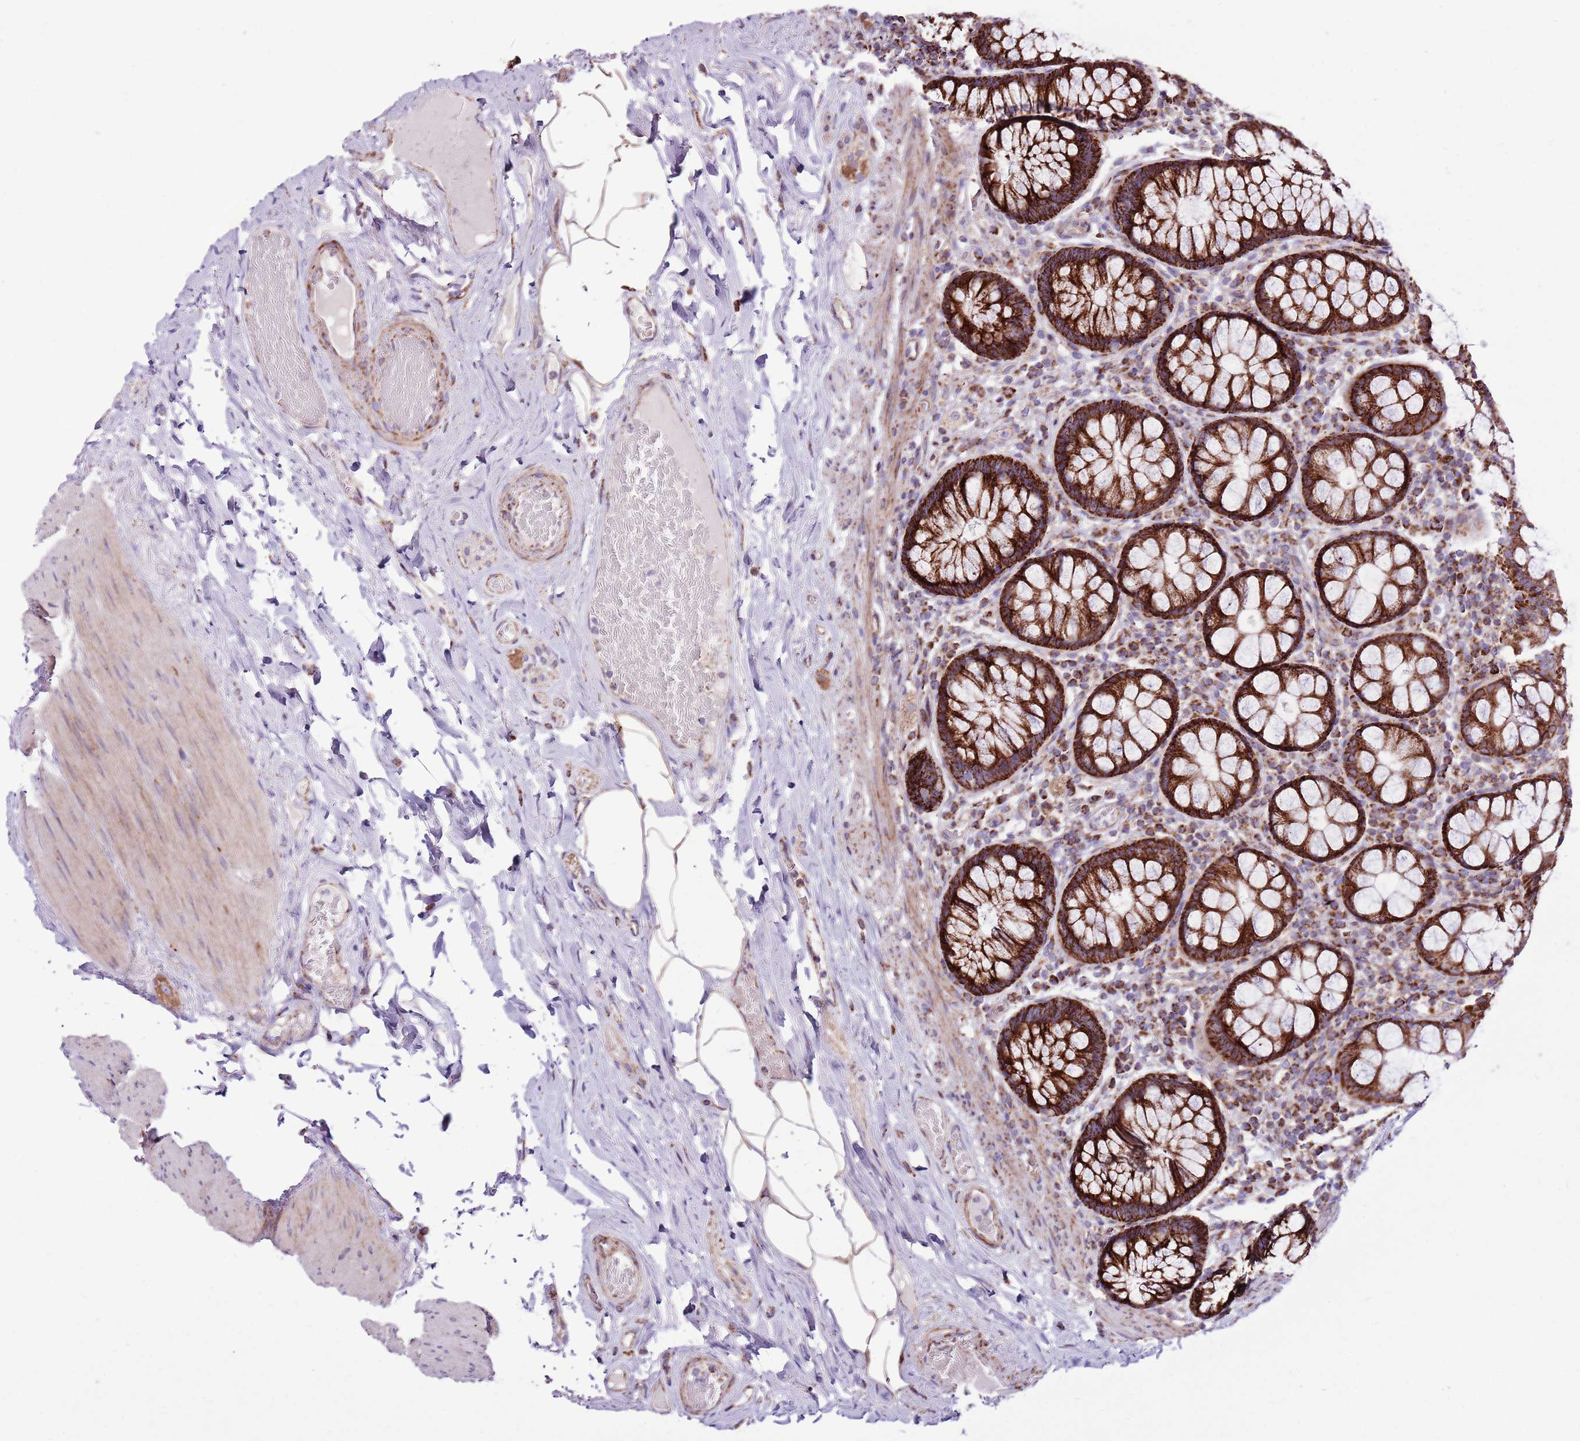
{"staining": {"intensity": "strong", "quantity": ">75%", "location": "cytoplasmic/membranous"}, "tissue": "rectum", "cell_type": "Glandular cells", "image_type": "normal", "snomed": [{"axis": "morphology", "description": "Normal tissue, NOS"}, {"axis": "topography", "description": "Rectum"}], "caption": "An image showing strong cytoplasmic/membranous staining in approximately >75% of glandular cells in benign rectum, as visualized by brown immunohistochemical staining.", "gene": "HECTD4", "patient": {"sex": "male", "age": 83}}